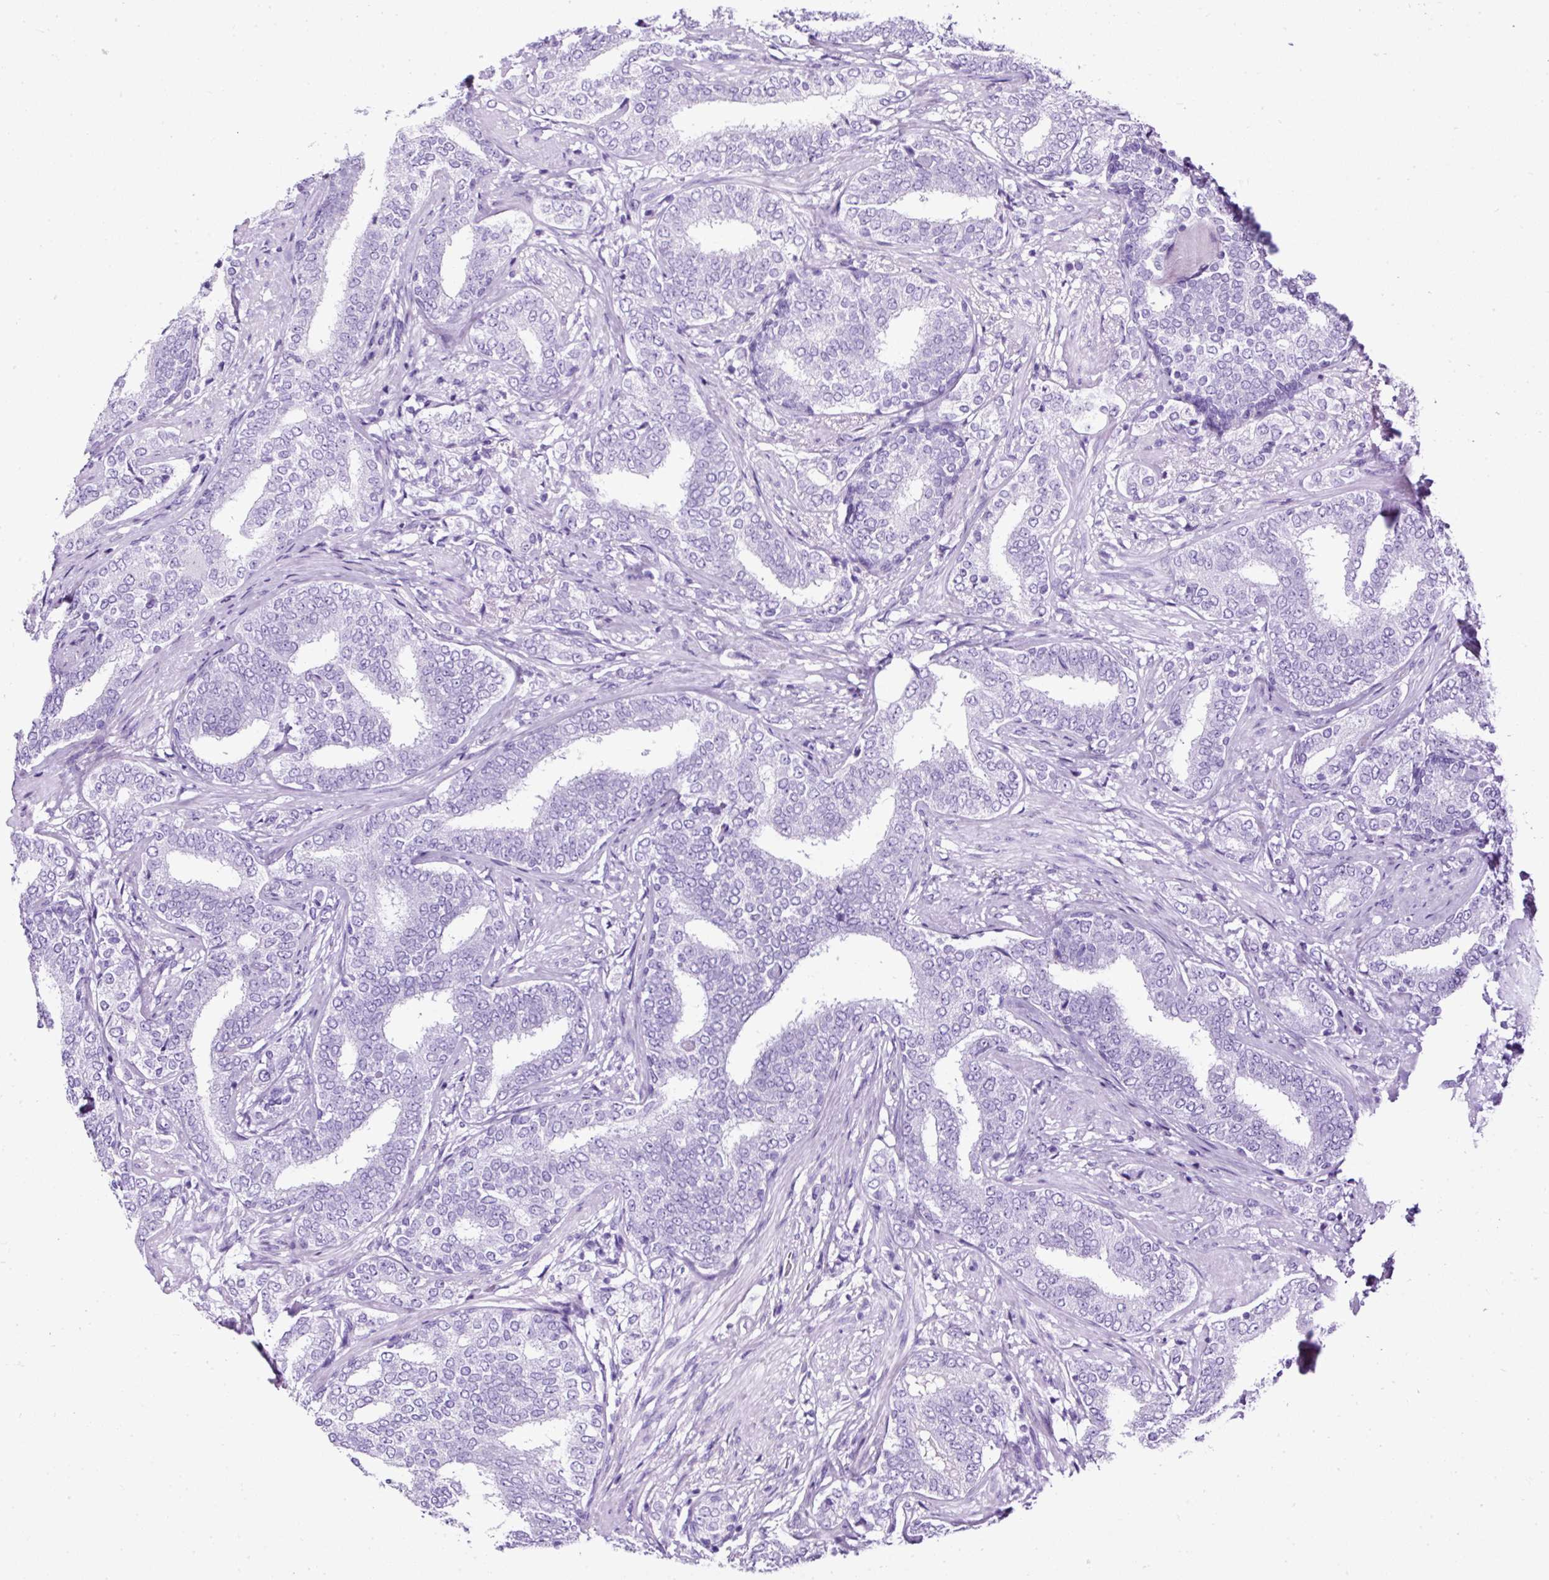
{"staining": {"intensity": "negative", "quantity": "none", "location": "none"}, "tissue": "prostate cancer", "cell_type": "Tumor cells", "image_type": "cancer", "snomed": [{"axis": "morphology", "description": "Adenocarcinoma, High grade"}, {"axis": "topography", "description": "Prostate"}], "caption": "Histopathology image shows no significant protein positivity in tumor cells of prostate cancer (adenocarcinoma (high-grade)).", "gene": "NTS", "patient": {"sex": "male", "age": 72}}